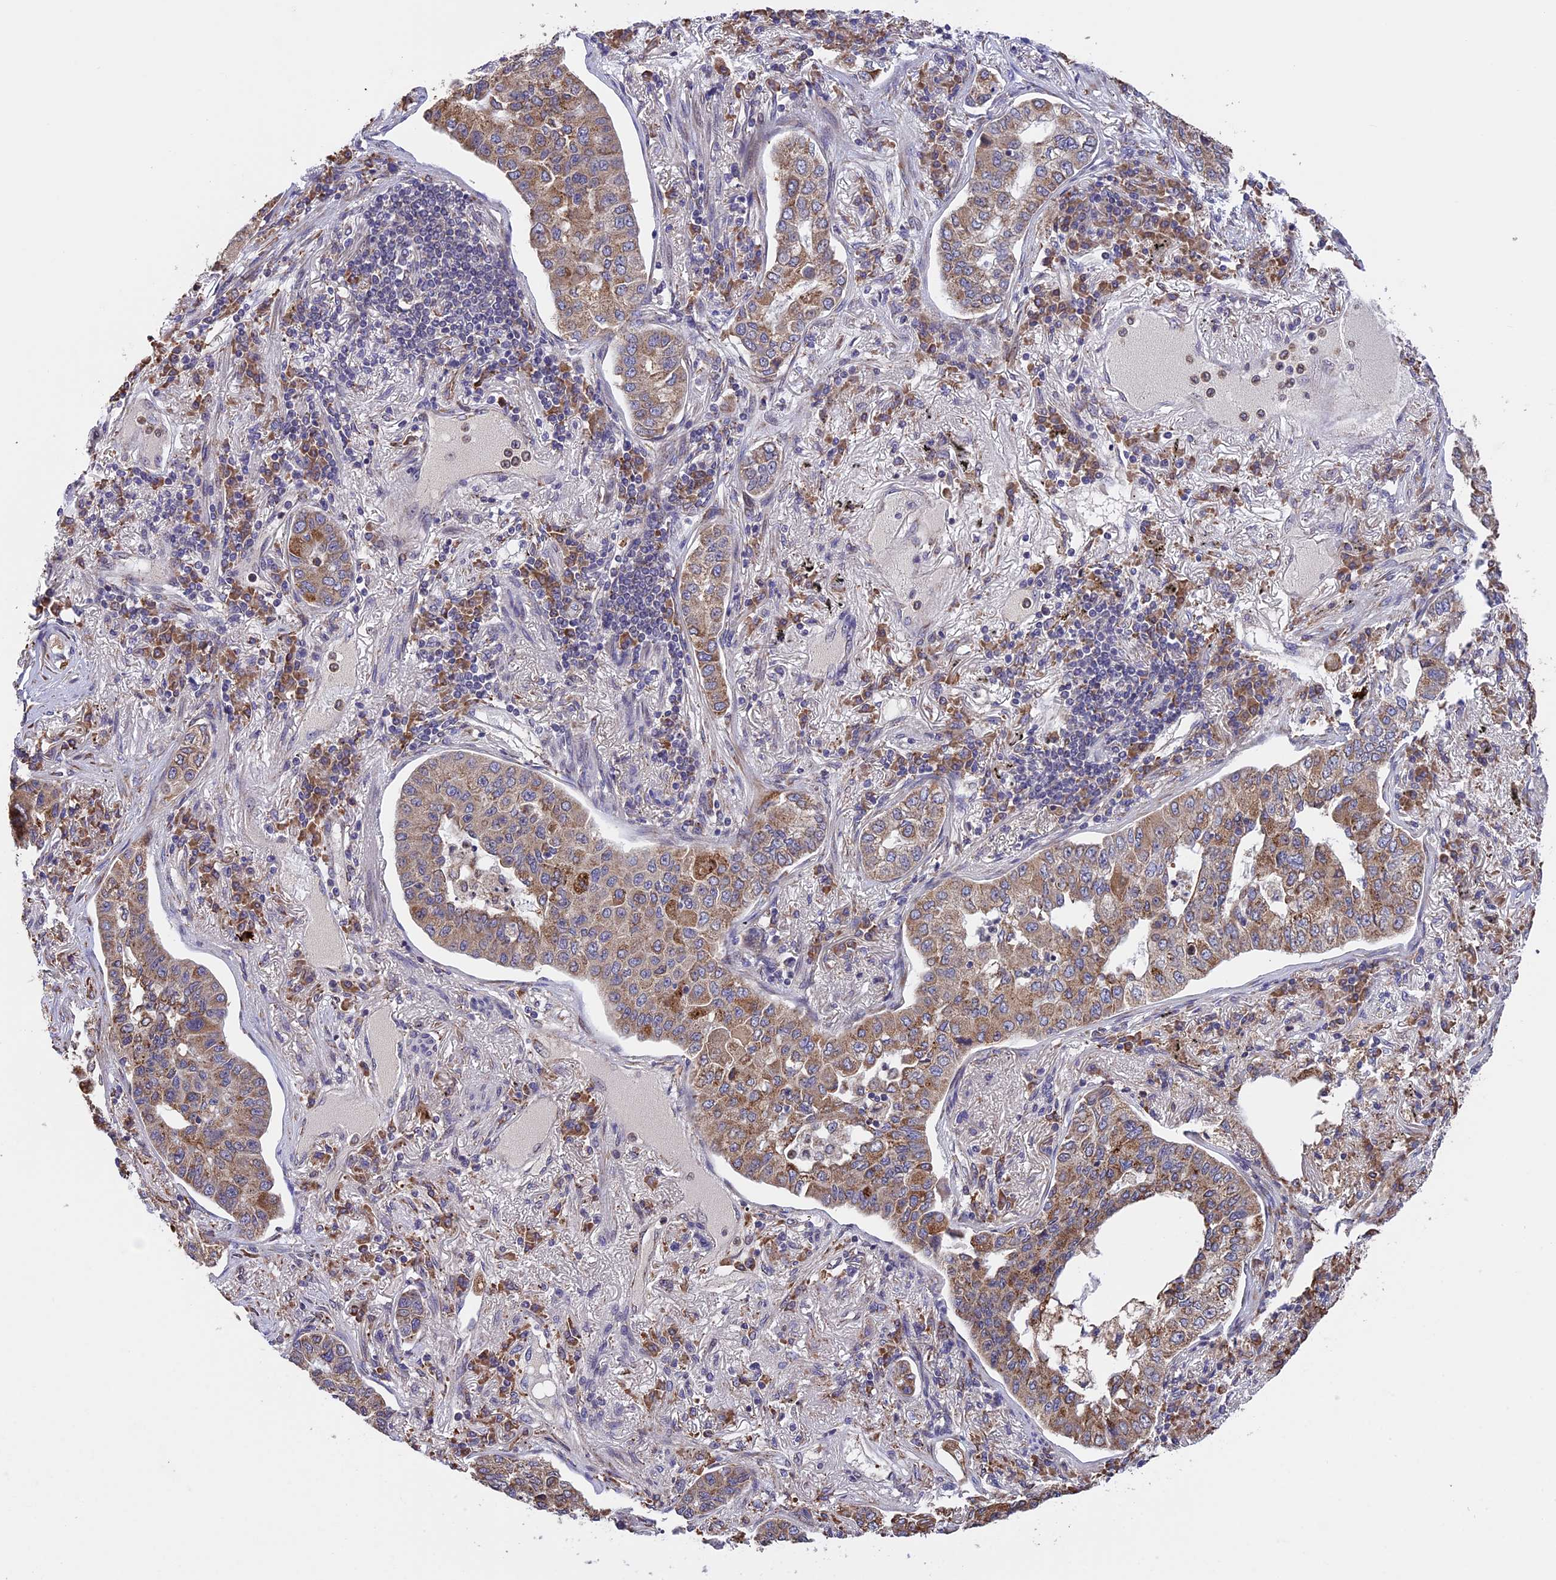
{"staining": {"intensity": "moderate", "quantity": ">75%", "location": "cytoplasmic/membranous"}, "tissue": "lung cancer", "cell_type": "Tumor cells", "image_type": "cancer", "snomed": [{"axis": "morphology", "description": "Adenocarcinoma, NOS"}, {"axis": "topography", "description": "Lung"}], "caption": "The image demonstrates immunohistochemical staining of lung cancer (adenocarcinoma). There is moderate cytoplasmic/membranous staining is present in about >75% of tumor cells.", "gene": "DMRTA2", "patient": {"sex": "male", "age": 49}}